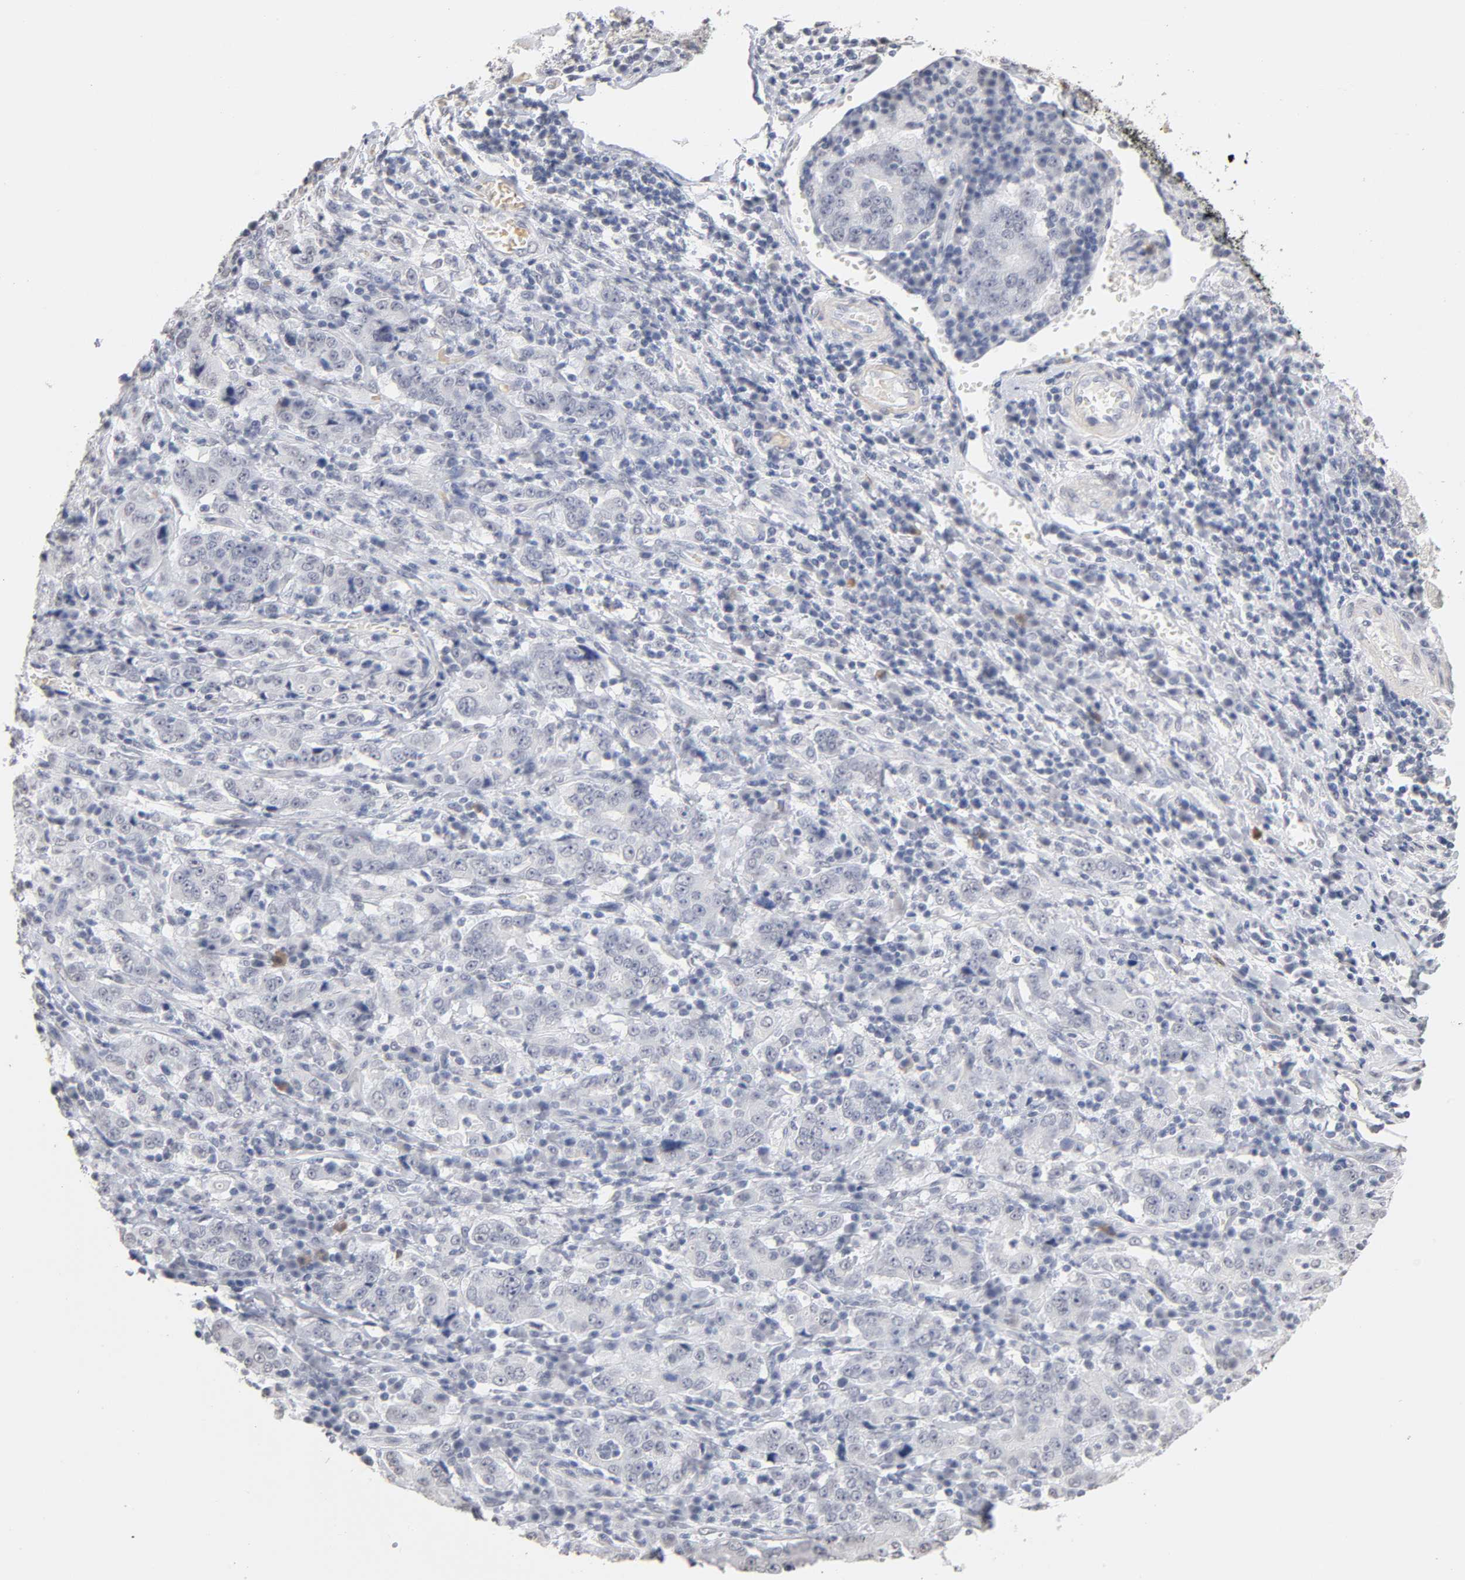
{"staining": {"intensity": "negative", "quantity": "none", "location": "none"}, "tissue": "stomach cancer", "cell_type": "Tumor cells", "image_type": "cancer", "snomed": [{"axis": "morphology", "description": "Normal tissue, NOS"}, {"axis": "morphology", "description": "Adenocarcinoma, NOS"}, {"axis": "topography", "description": "Stomach, upper"}, {"axis": "topography", "description": "Stomach"}], "caption": "Immunohistochemistry histopathology image of neoplastic tissue: human stomach adenocarcinoma stained with DAB (3,3'-diaminobenzidine) shows no significant protein positivity in tumor cells.", "gene": "CRABP2", "patient": {"sex": "male", "age": 59}}